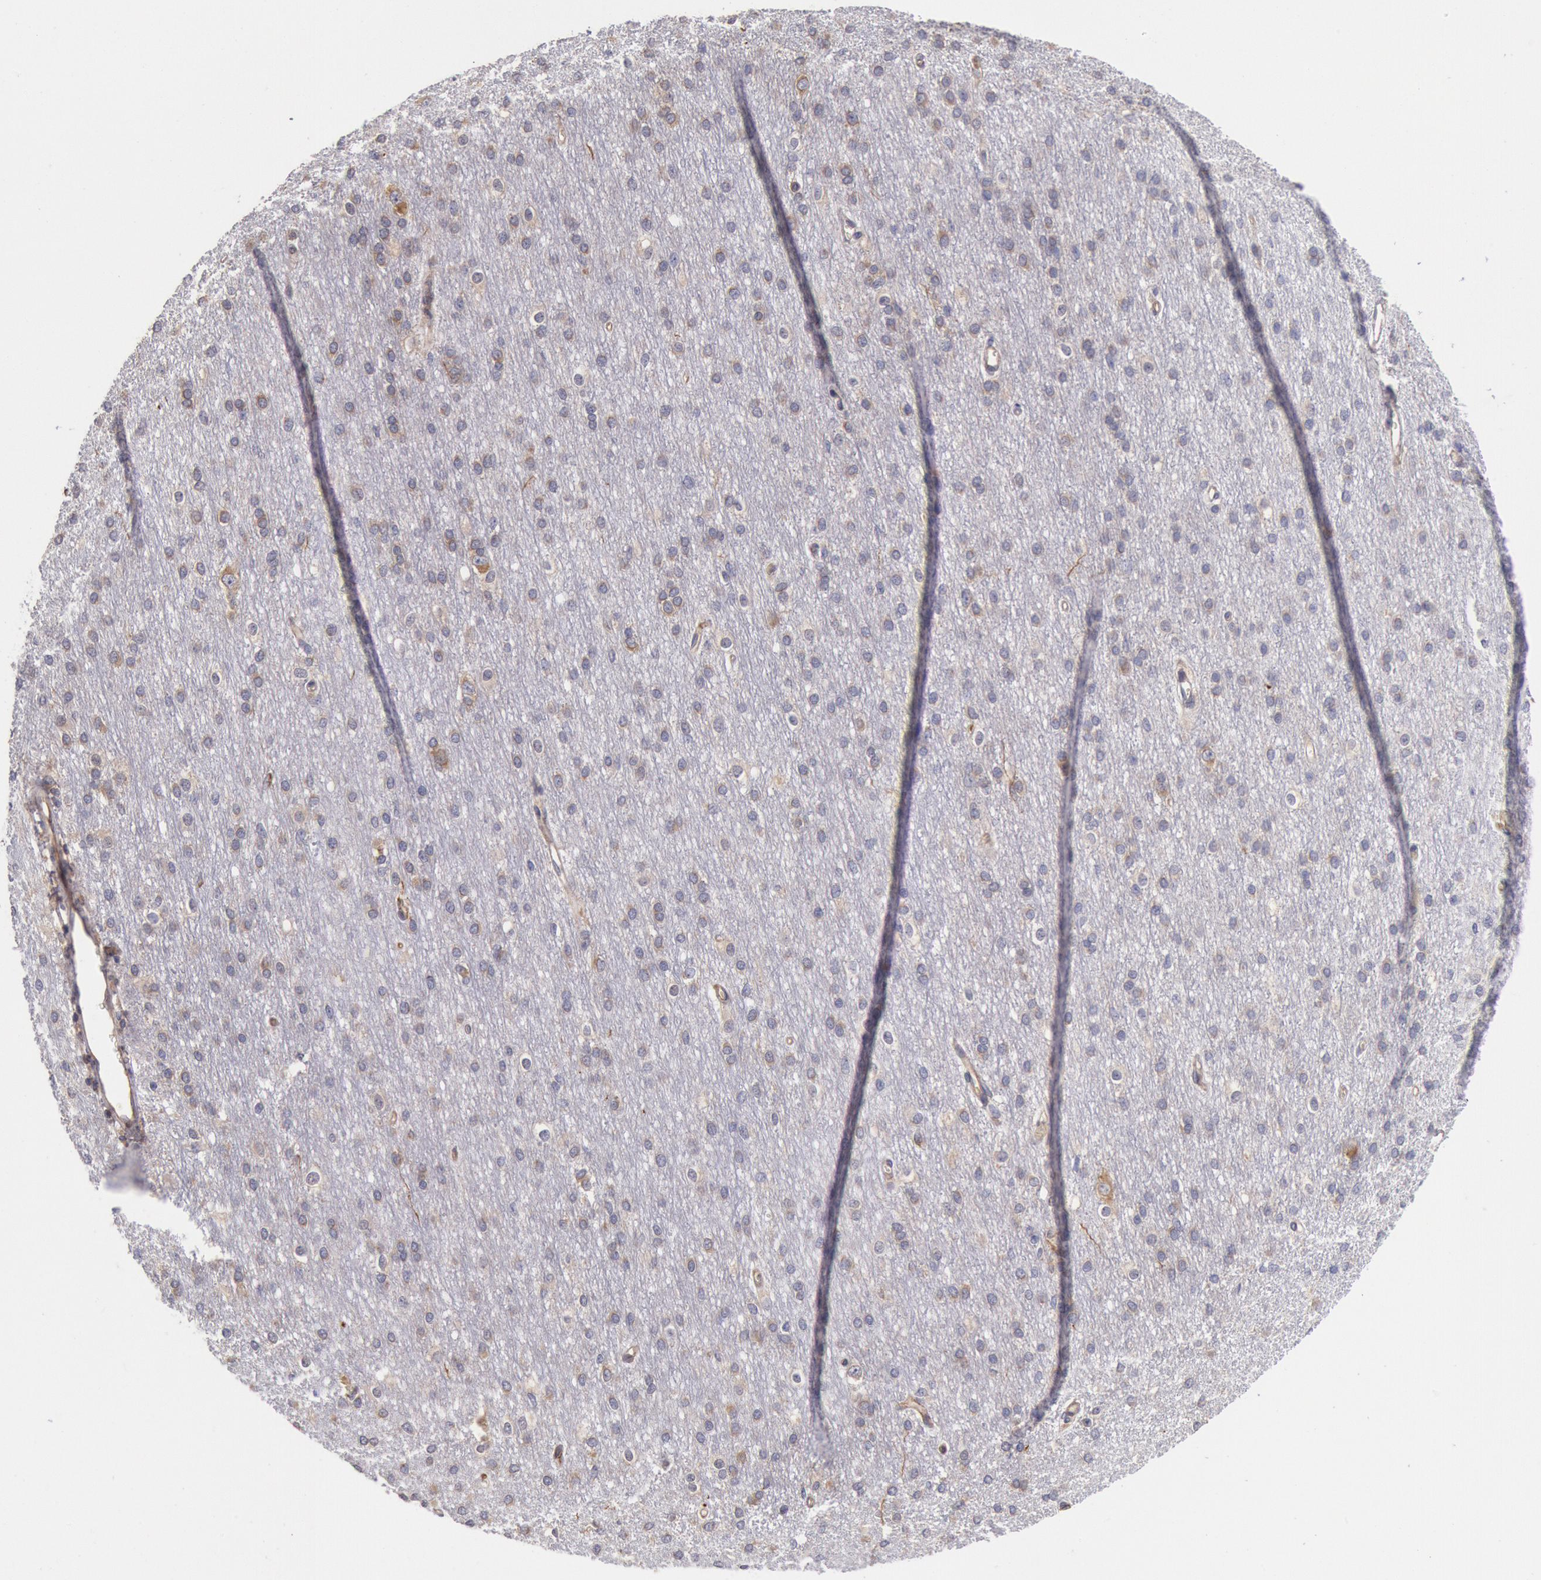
{"staining": {"intensity": "weak", "quantity": "25%-75%", "location": "cytoplasmic/membranous"}, "tissue": "cerebral cortex", "cell_type": "Endothelial cells", "image_type": "normal", "snomed": [{"axis": "morphology", "description": "Normal tissue, NOS"}, {"axis": "morphology", "description": "Inflammation, NOS"}, {"axis": "topography", "description": "Cerebral cortex"}], "caption": "Protein positivity by IHC displays weak cytoplasmic/membranous positivity in about 25%-75% of endothelial cells in normal cerebral cortex.", "gene": "DRG1", "patient": {"sex": "male", "age": 6}}